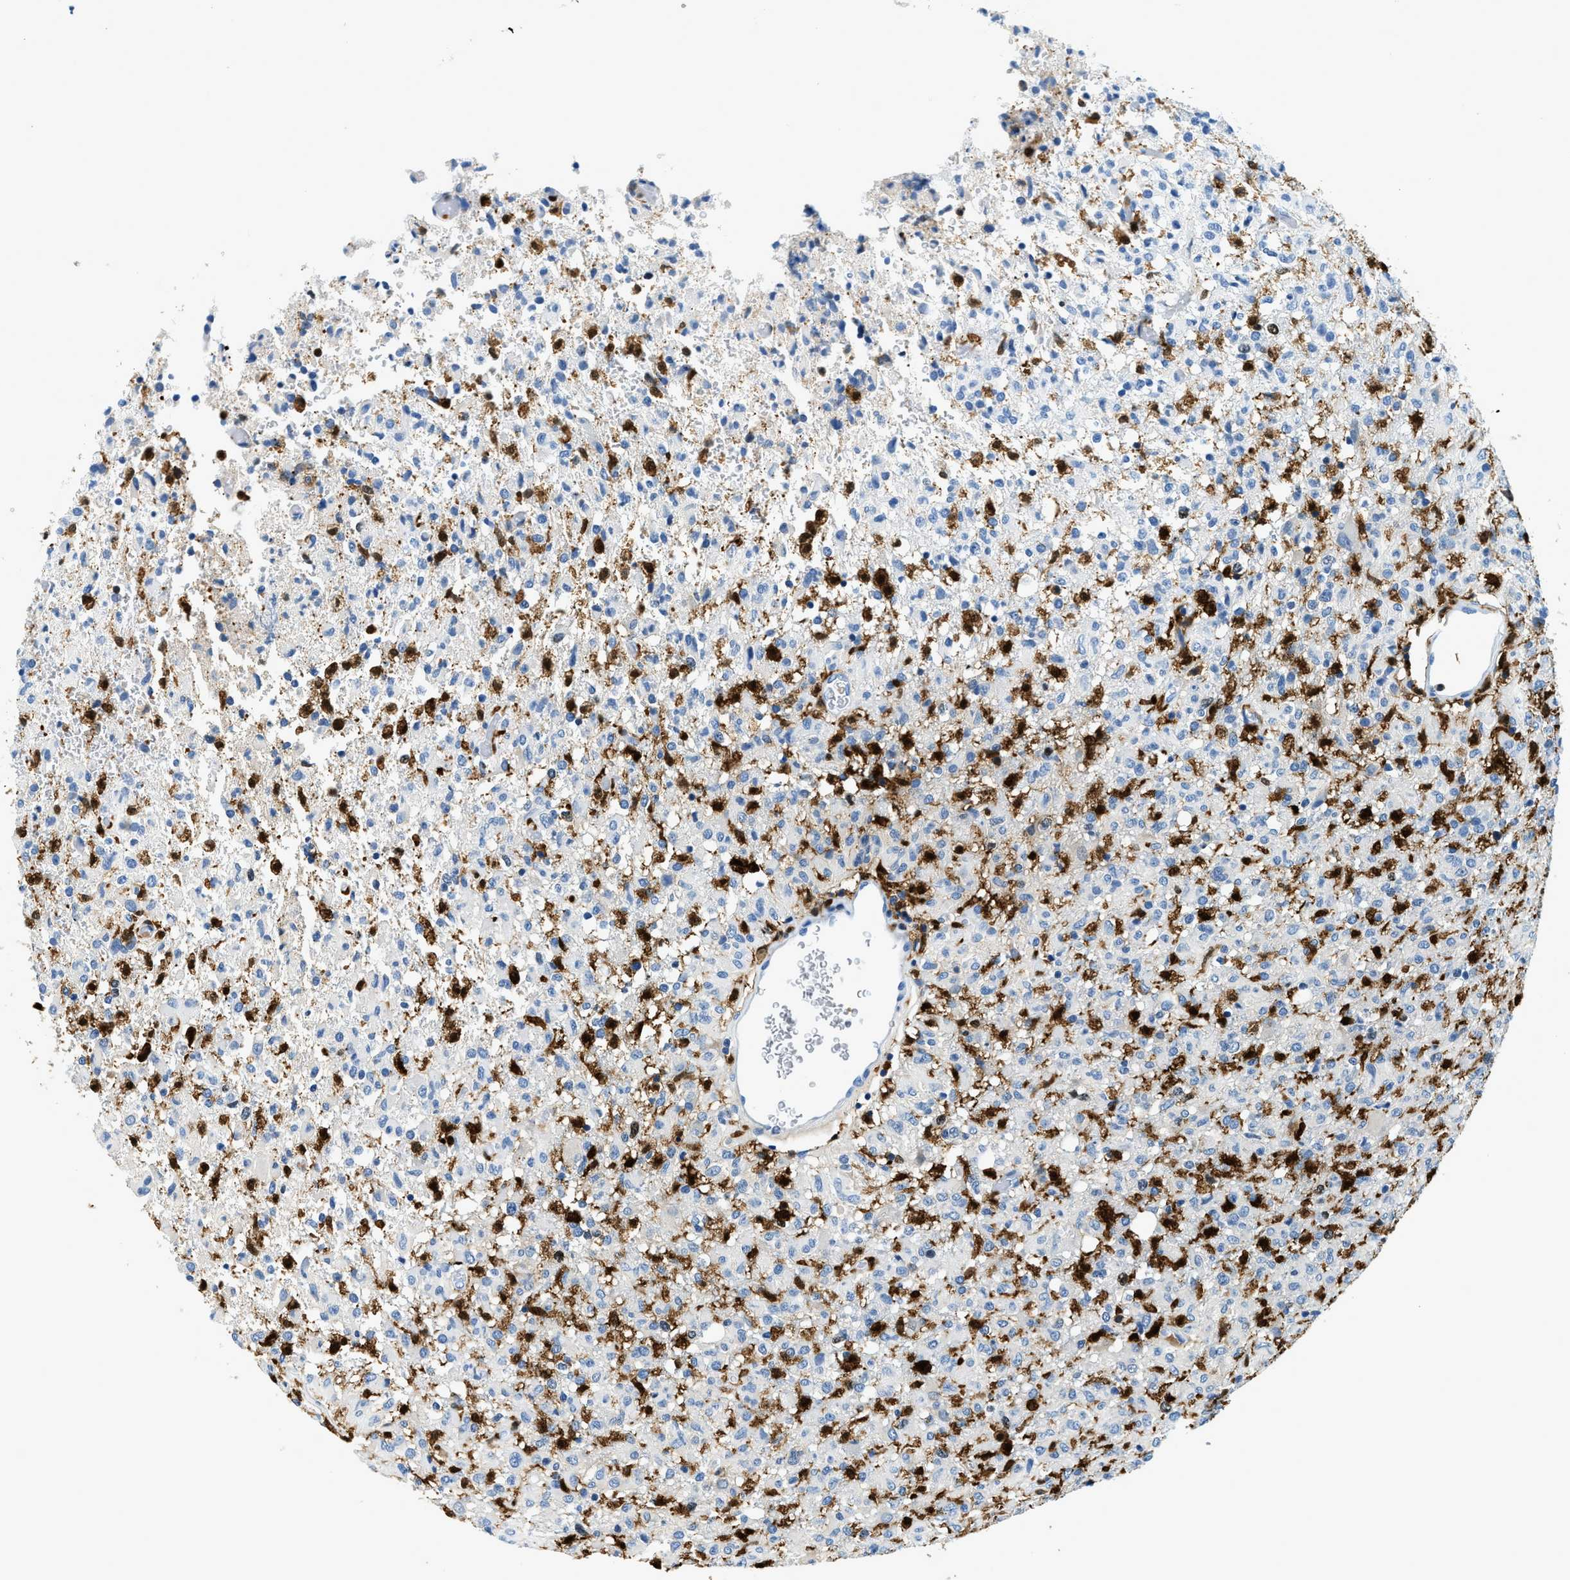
{"staining": {"intensity": "negative", "quantity": "none", "location": "none"}, "tissue": "glioma", "cell_type": "Tumor cells", "image_type": "cancer", "snomed": [{"axis": "morphology", "description": "Glioma, malignant, High grade"}, {"axis": "topography", "description": "Brain"}], "caption": "Tumor cells are negative for protein expression in human glioma.", "gene": "CAPG", "patient": {"sex": "female", "age": 57}}